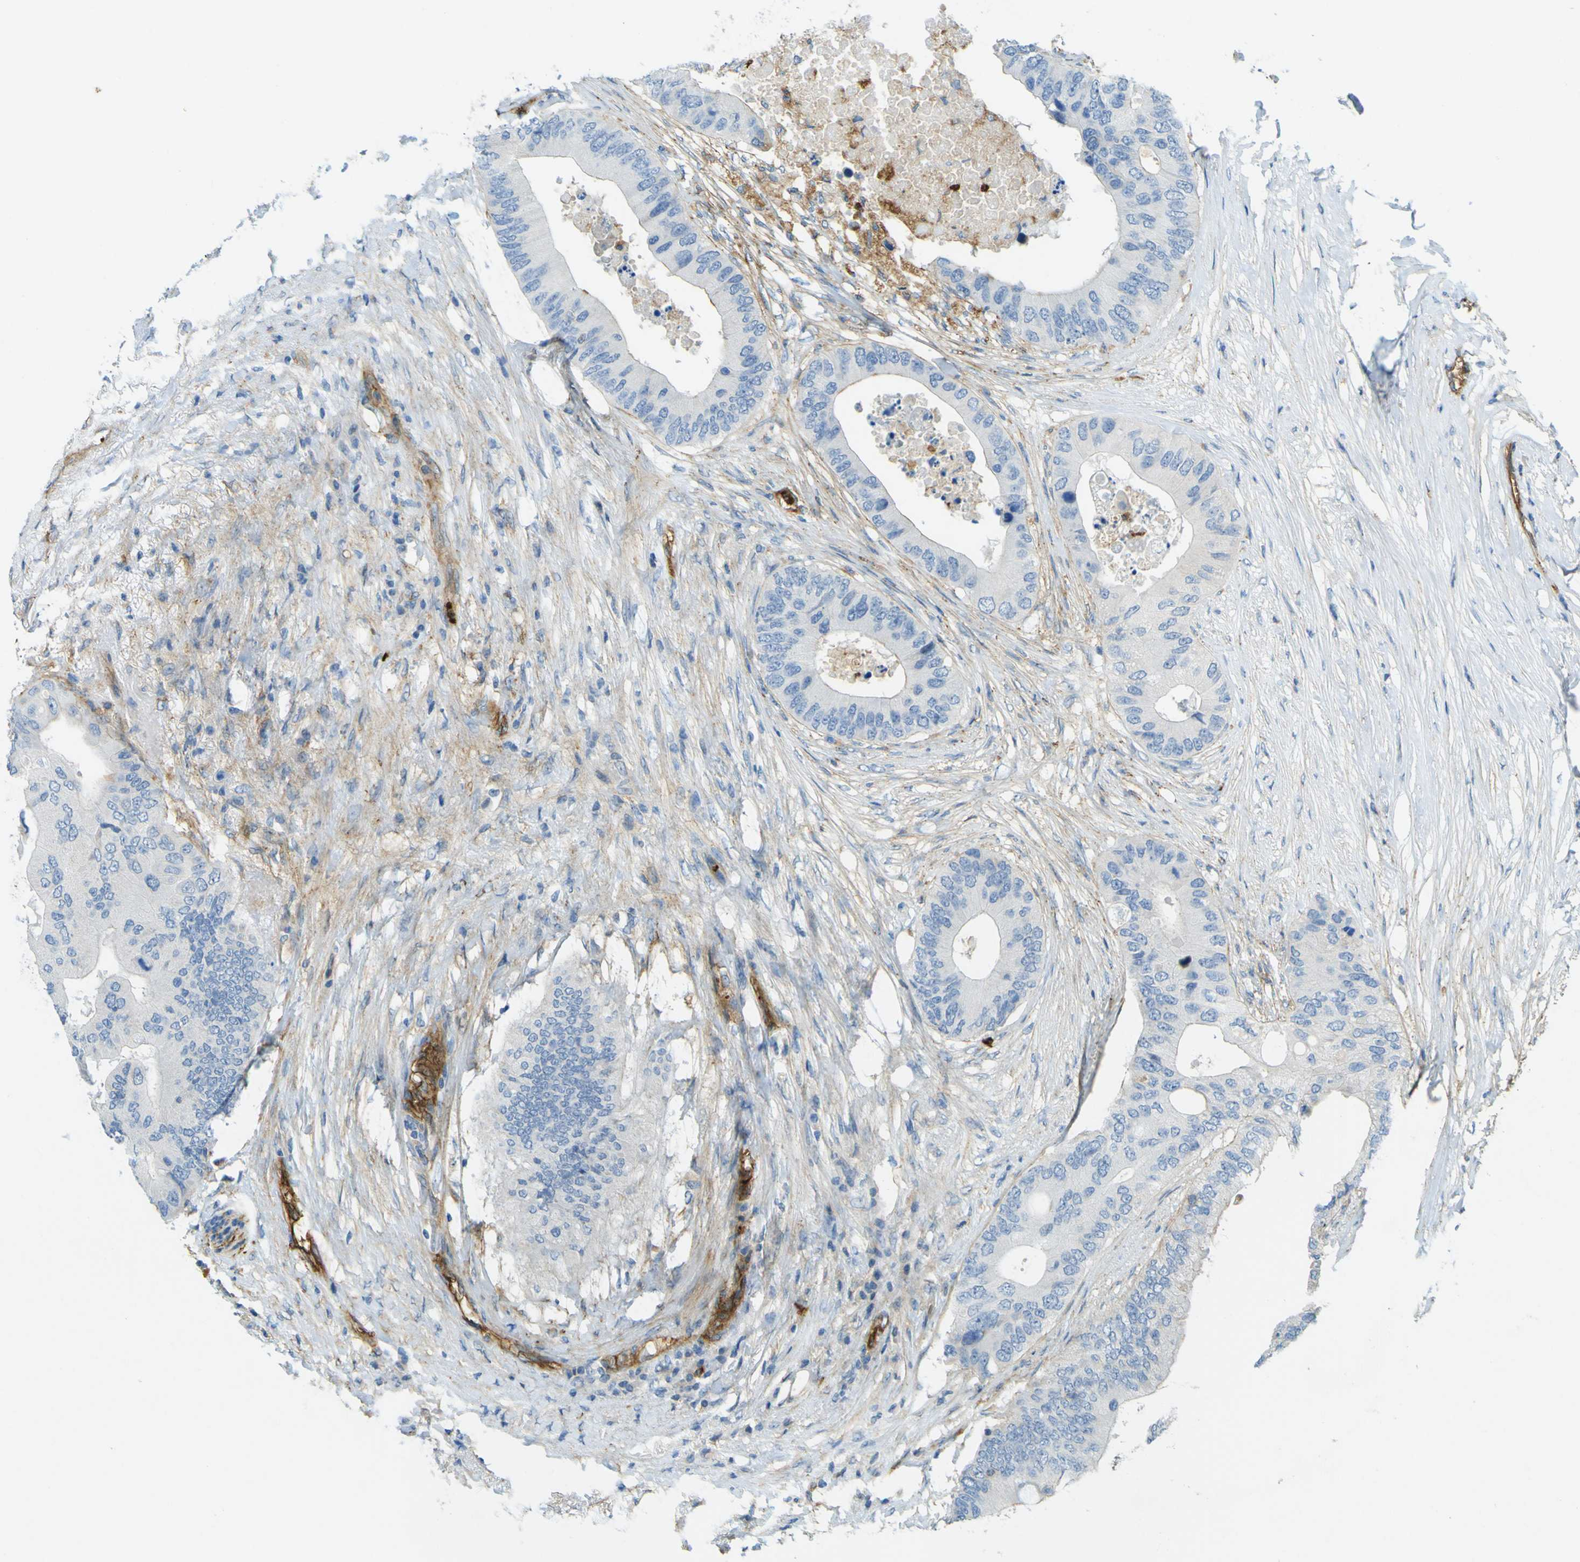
{"staining": {"intensity": "negative", "quantity": "none", "location": "none"}, "tissue": "colorectal cancer", "cell_type": "Tumor cells", "image_type": "cancer", "snomed": [{"axis": "morphology", "description": "Adenocarcinoma, NOS"}, {"axis": "topography", "description": "Colon"}], "caption": "The micrograph reveals no significant staining in tumor cells of colorectal cancer (adenocarcinoma). (DAB (3,3'-diaminobenzidine) immunohistochemistry, high magnification).", "gene": "PLXDC1", "patient": {"sex": "male", "age": 71}}